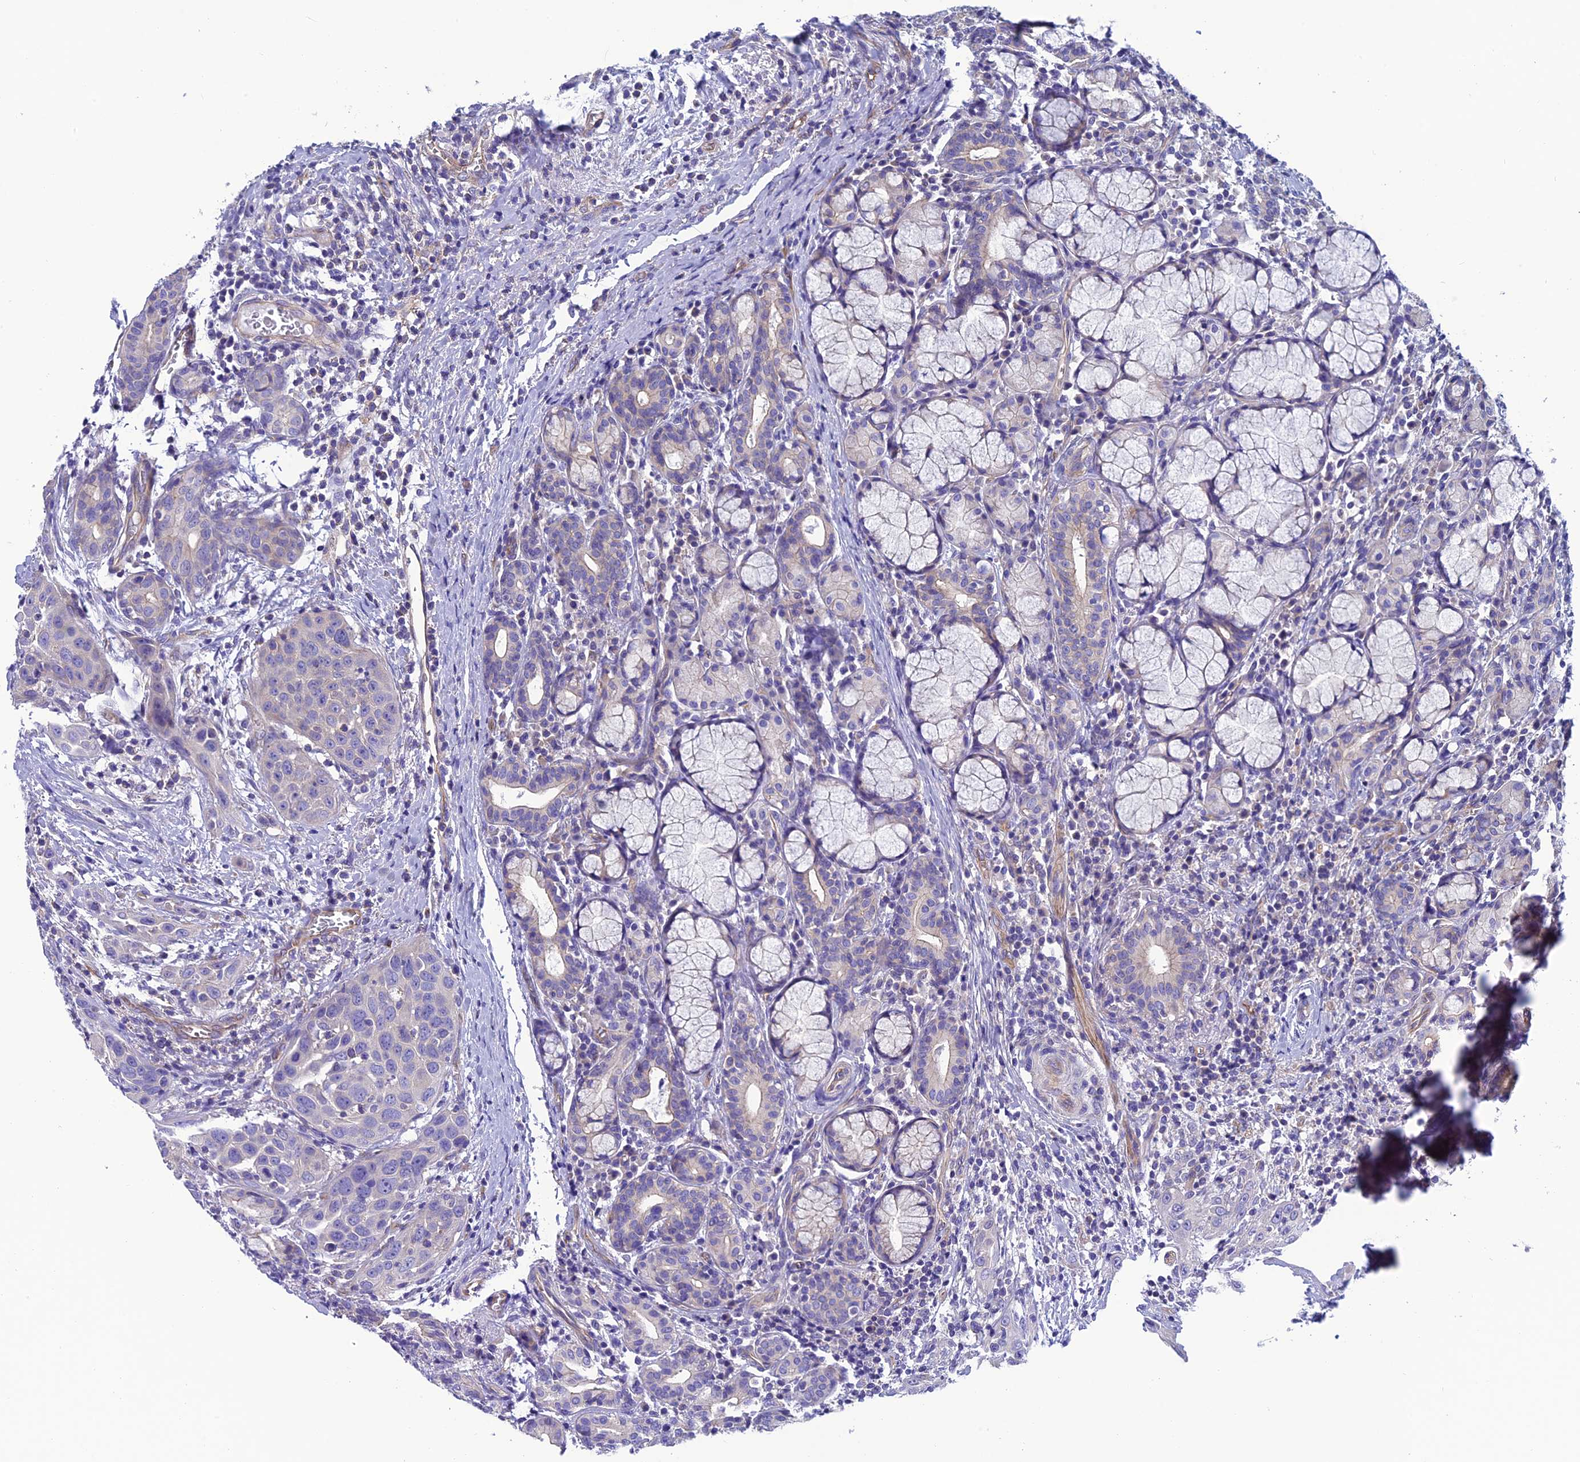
{"staining": {"intensity": "negative", "quantity": "none", "location": "none"}, "tissue": "head and neck cancer", "cell_type": "Tumor cells", "image_type": "cancer", "snomed": [{"axis": "morphology", "description": "Squamous cell carcinoma, NOS"}, {"axis": "topography", "description": "Oral tissue"}, {"axis": "topography", "description": "Head-Neck"}], "caption": "High magnification brightfield microscopy of head and neck squamous cell carcinoma stained with DAB (brown) and counterstained with hematoxylin (blue): tumor cells show no significant staining.", "gene": "PPFIA3", "patient": {"sex": "female", "age": 50}}